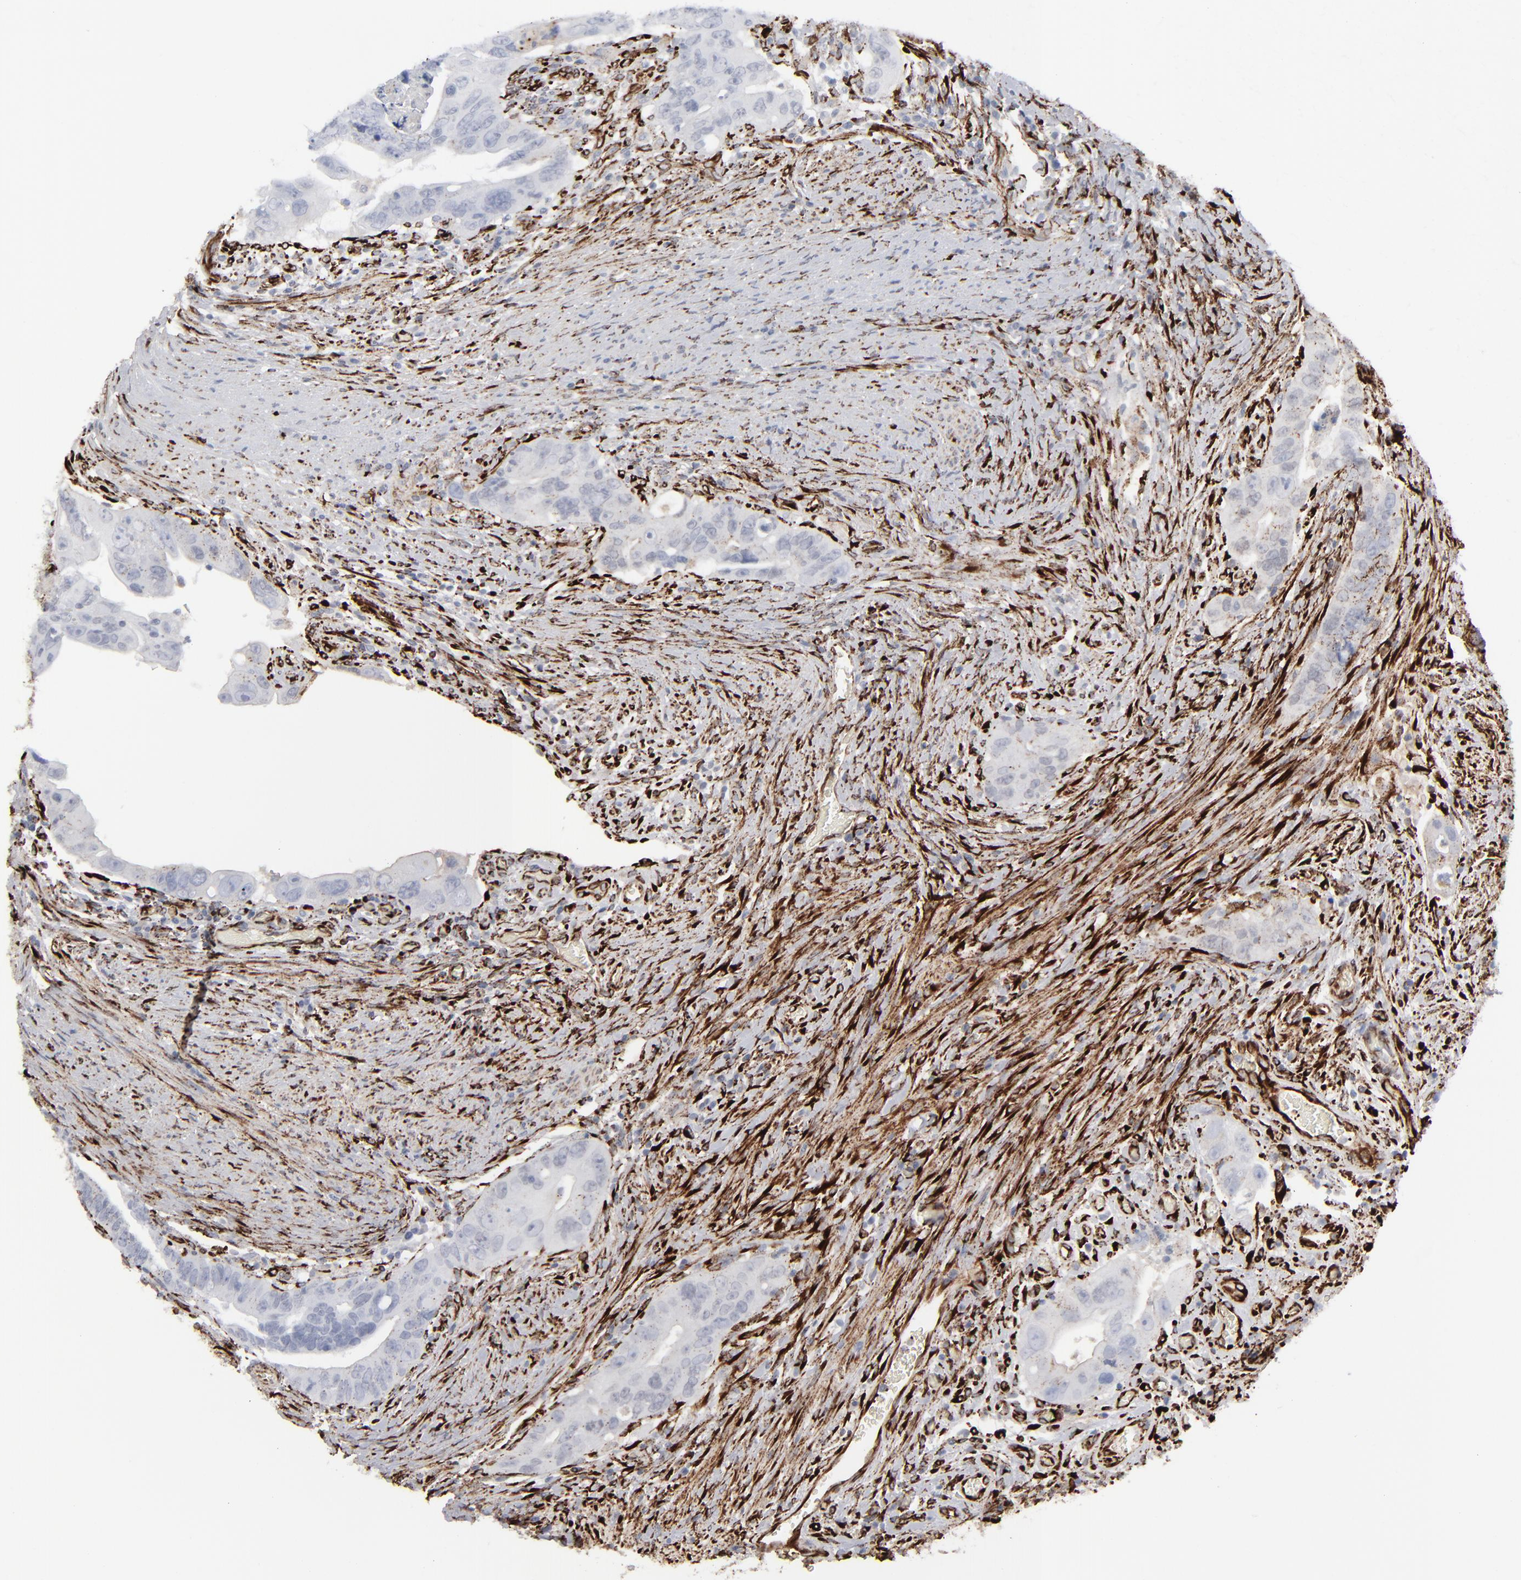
{"staining": {"intensity": "negative", "quantity": "none", "location": "none"}, "tissue": "colorectal cancer", "cell_type": "Tumor cells", "image_type": "cancer", "snomed": [{"axis": "morphology", "description": "Adenocarcinoma, NOS"}, {"axis": "topography", "description": "Rectum"}], "caption": "IHC photomicrograph of neoplastic tissue: human colorectal cancer stained with DAB reveals no significant protein staining in tumor cells.", "gene": "SPARC", "patient": {"sex": "male", "age": 53}}